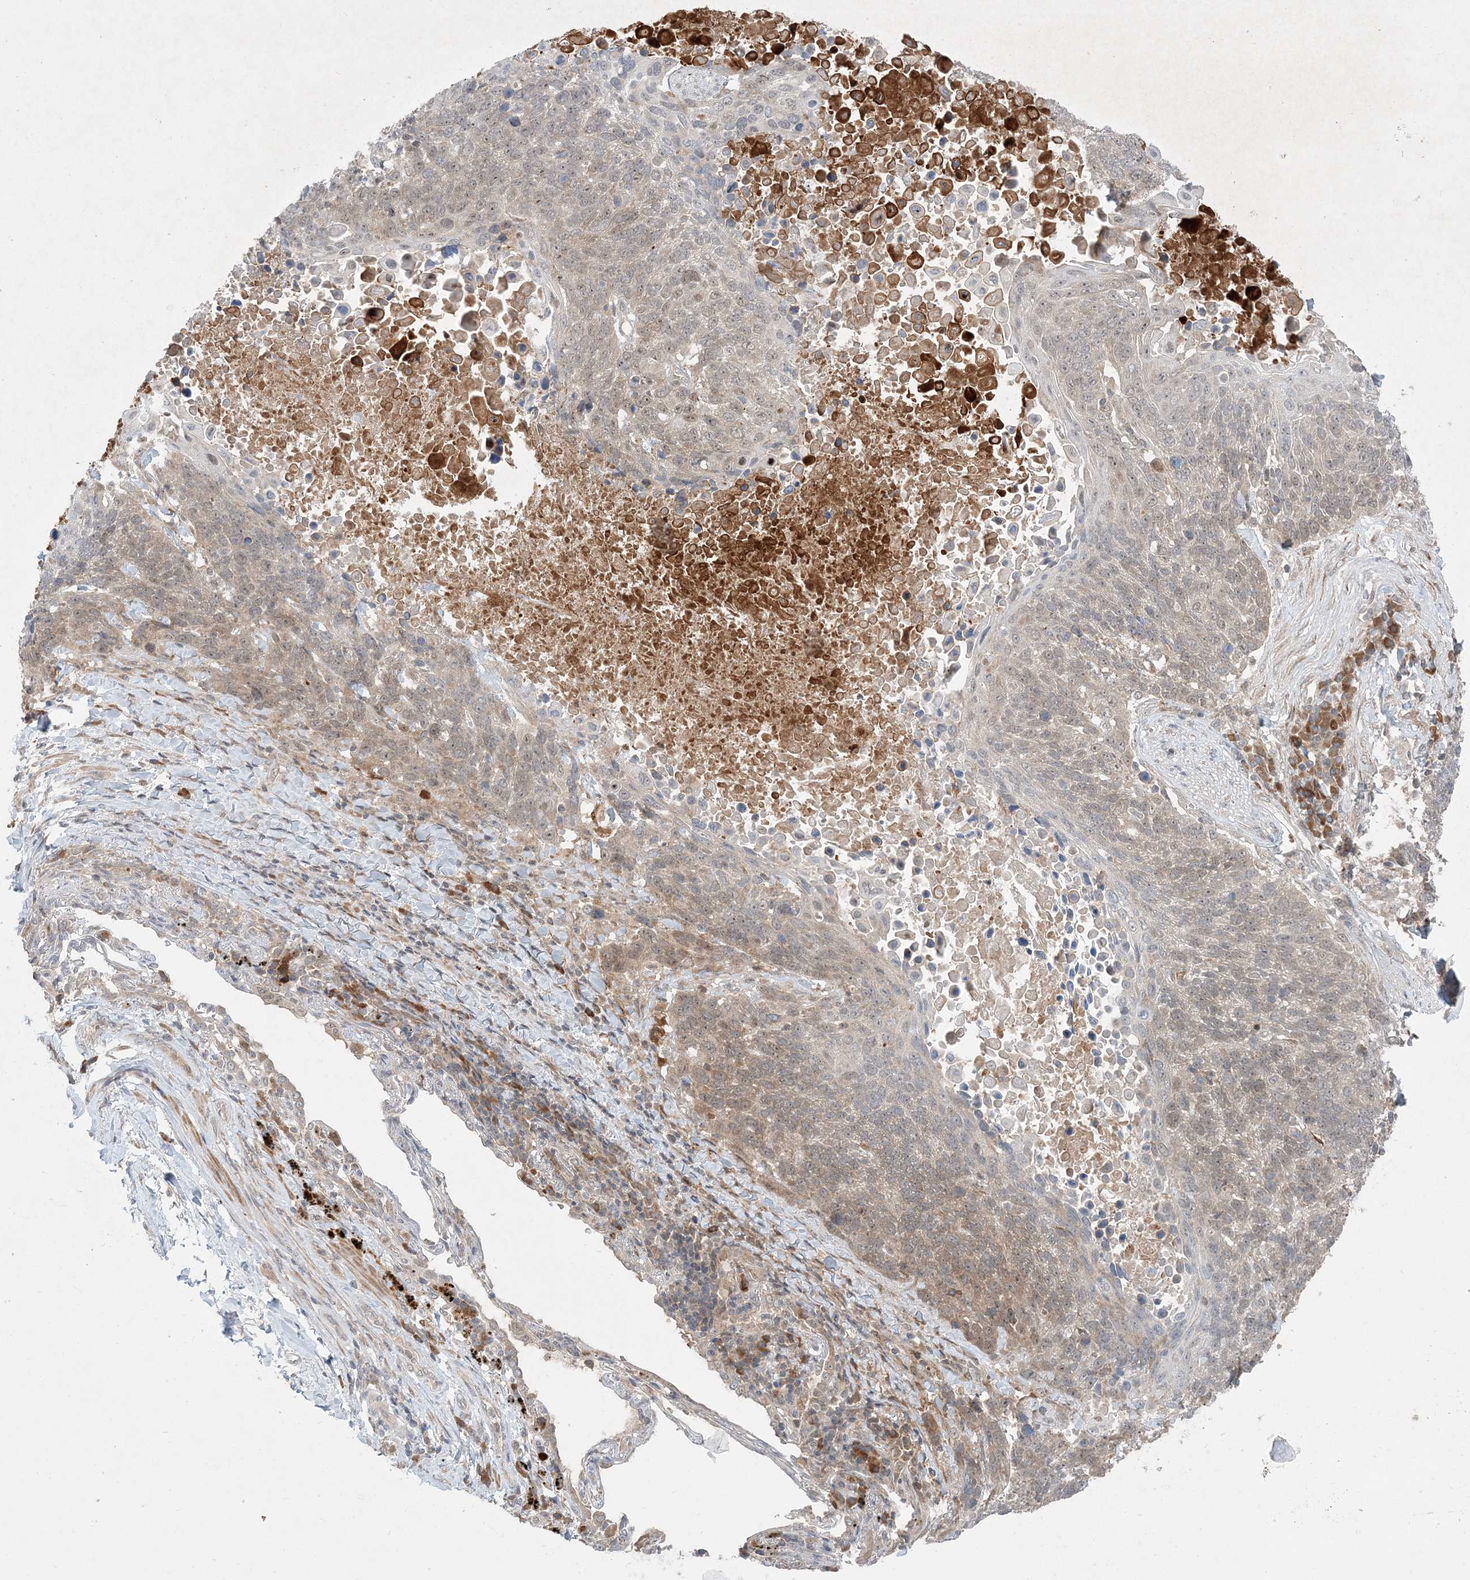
{"staining": {"intensity": "weak", "quantity": "<25%", "location": "cytoplasmic/membranous,nuclear"}, "tissue": "lung cancer", "cell_type": "Tumor cells", "image_type": "cancer", "snomed": [{"axis": "morphology", "description": "Squamous cell carcinoma, NOS"}, {"axis": "topography", "description": "Lung"}], "caption": "Histopathology image shows no significant protein positivity in tumor cells of lung cancer (squamous cell carcinoma).", "gene": "UBR3", "patient": {"sex": "male", "age": 66}}